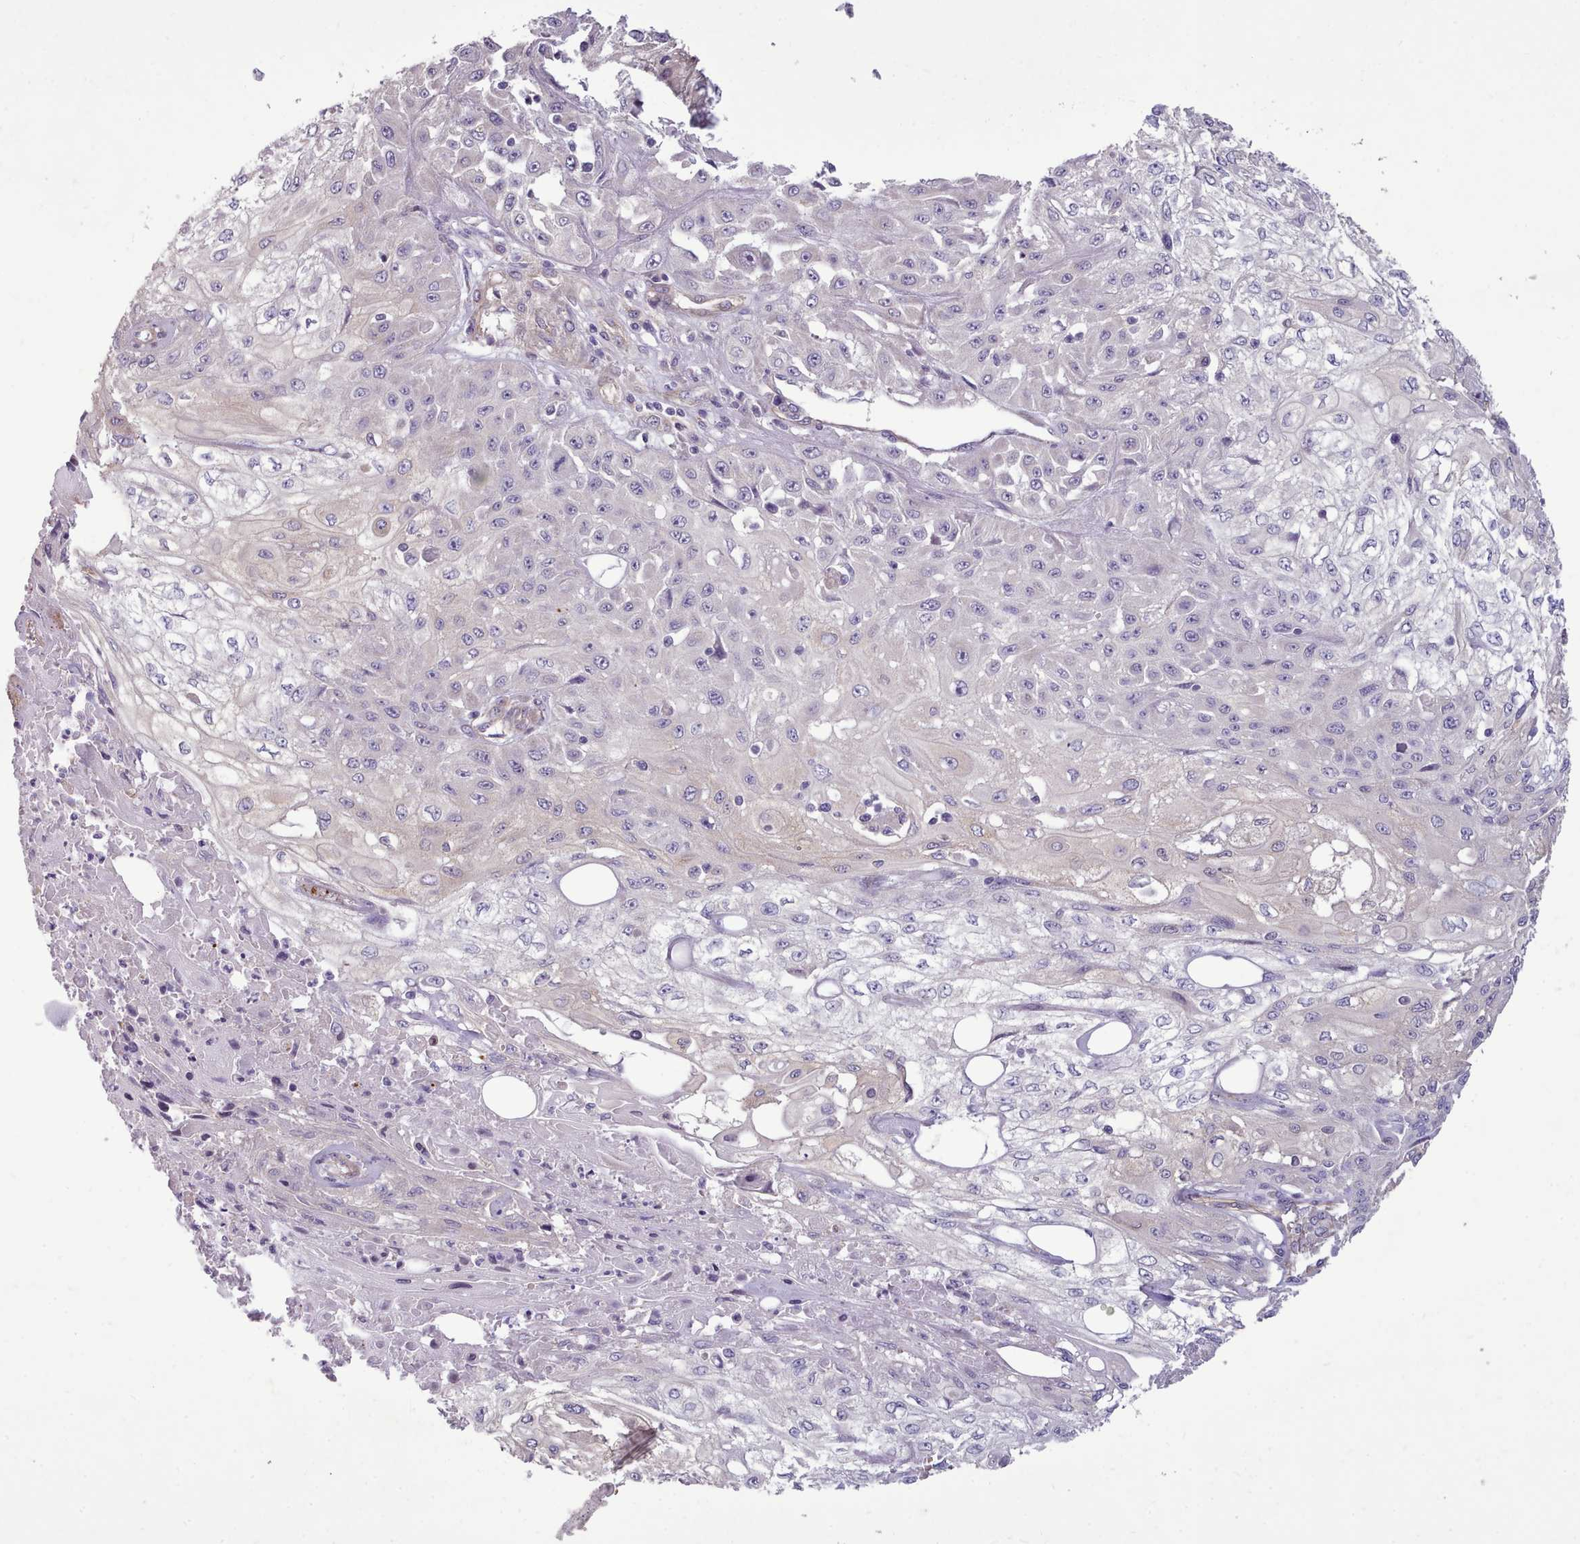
{"staining": {"intensity": "negative", "quantity": "none", "location": "none"}, "tissue": "skin cancer", "cell_type": "Tumor cells", "image_type": "cancer", "snomed": [{"axis": "morphology", "description": "Squamous cell carcinoma, NOS"}, {"axis": "morphology", "description": "Squamous cell carcinoma, metastatic, NOS"}, {"axis": "topography", "description": "Skin"}, {"axis": "topography", "description": "Lymph node"}], "caption": "Immunohistochemistry (IHC) image of skin cancer (metastatic squamous cell carcinoma) stained for a protein (brown), which displays no staining in tumor cells.", "gene": "DPF1", "patient": {"sex": "male", "age": 75}}